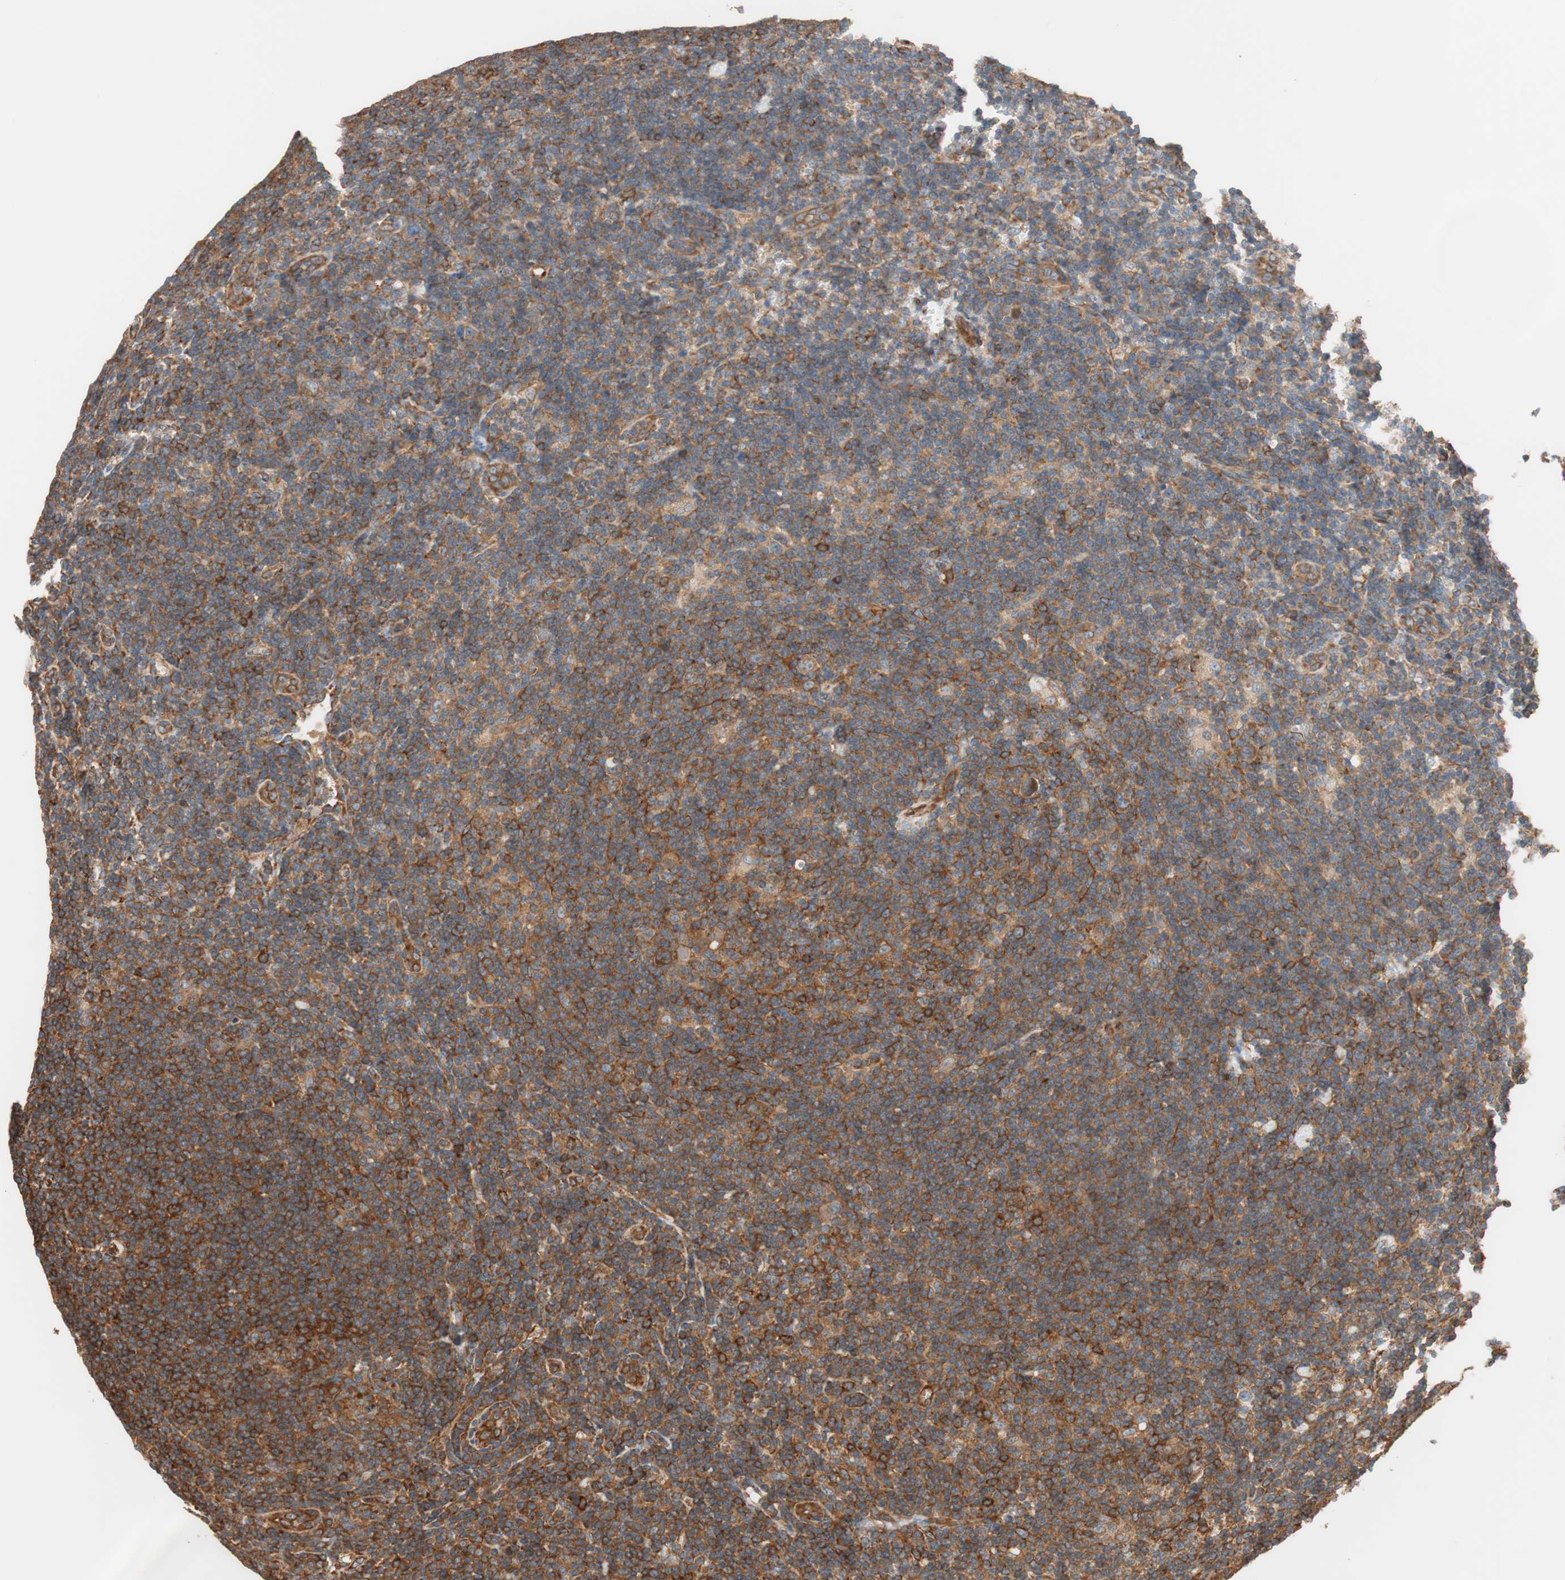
{"staining": {"intensity": "strong", "quantity": ">75%", "location": "cytoplasmic/membranous"}, "tissue": "lymphoma", "cell_type": "Tumor cells", "image_type": "cancer", "snomed": [{"axis": "morphology", "description": "Hodgkin's disease, NOS"}, {"axis": "topography", "description": "Lymph node"}], "caption": "Immunohistochemical staining of human lymphoma displays strong cytoplasmic/membranous protein expression in approximately >75% of tumor cells.", "gene": "GPSM2", "patient": {"sex": "female", "age": 57}}